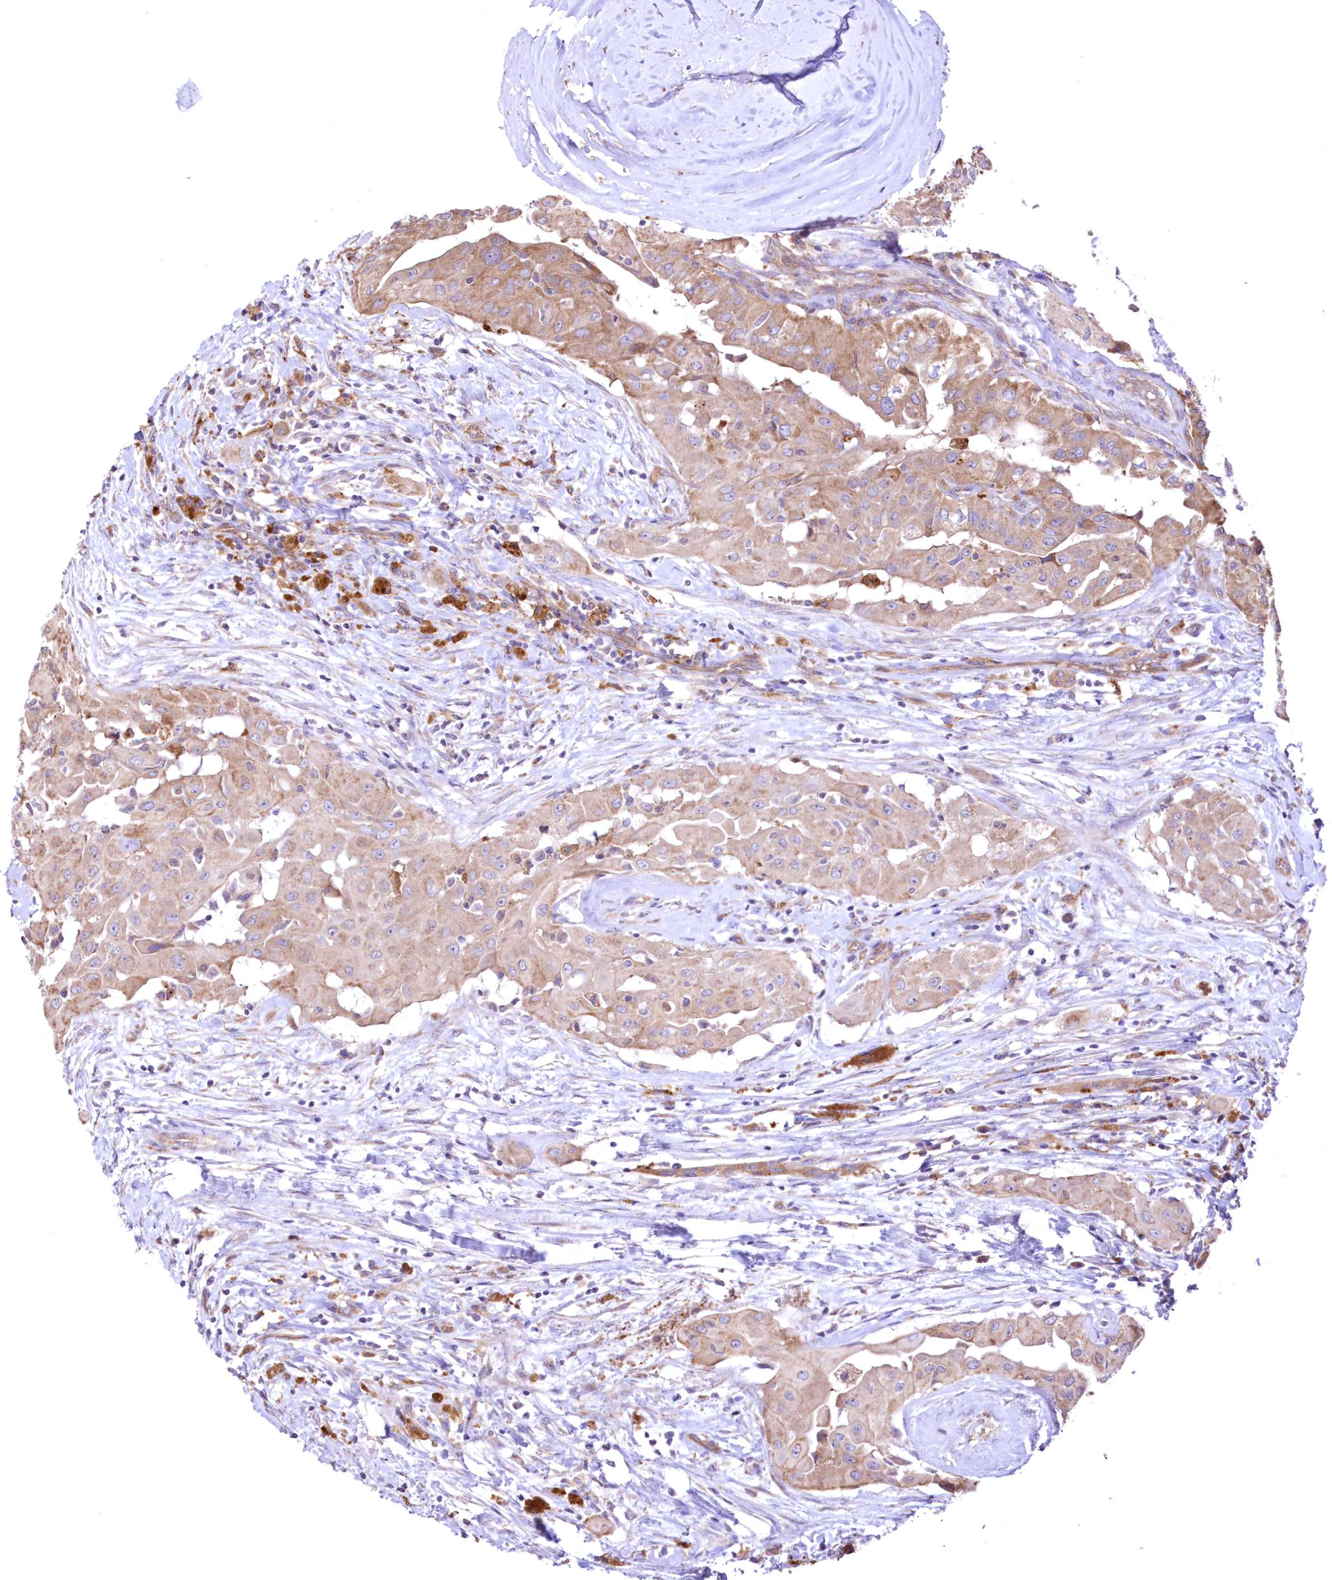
{"staining": {"intensity": "weak", "quantity": ">75%", "location": "cytoplasmic/membranous"}, "tissue": "thyroid cancer", "cell_type": "Tumor cells", "image_type": "cancer", "snomed": [{"axis": "morphology", "description": "Papillary adenocarcinoma, NOS"}, {"axis": "topography", "description": "Thyroid gland"}], "caption": "DAB immunohistochemical staining of human papillary adenocarcinoma (thyroid) displays weak cytoplasmic/membranous protein expression in about >75% of tumor cells.", "gene": "FCHO2", "patient": {"sex": "female", "age": 59}}